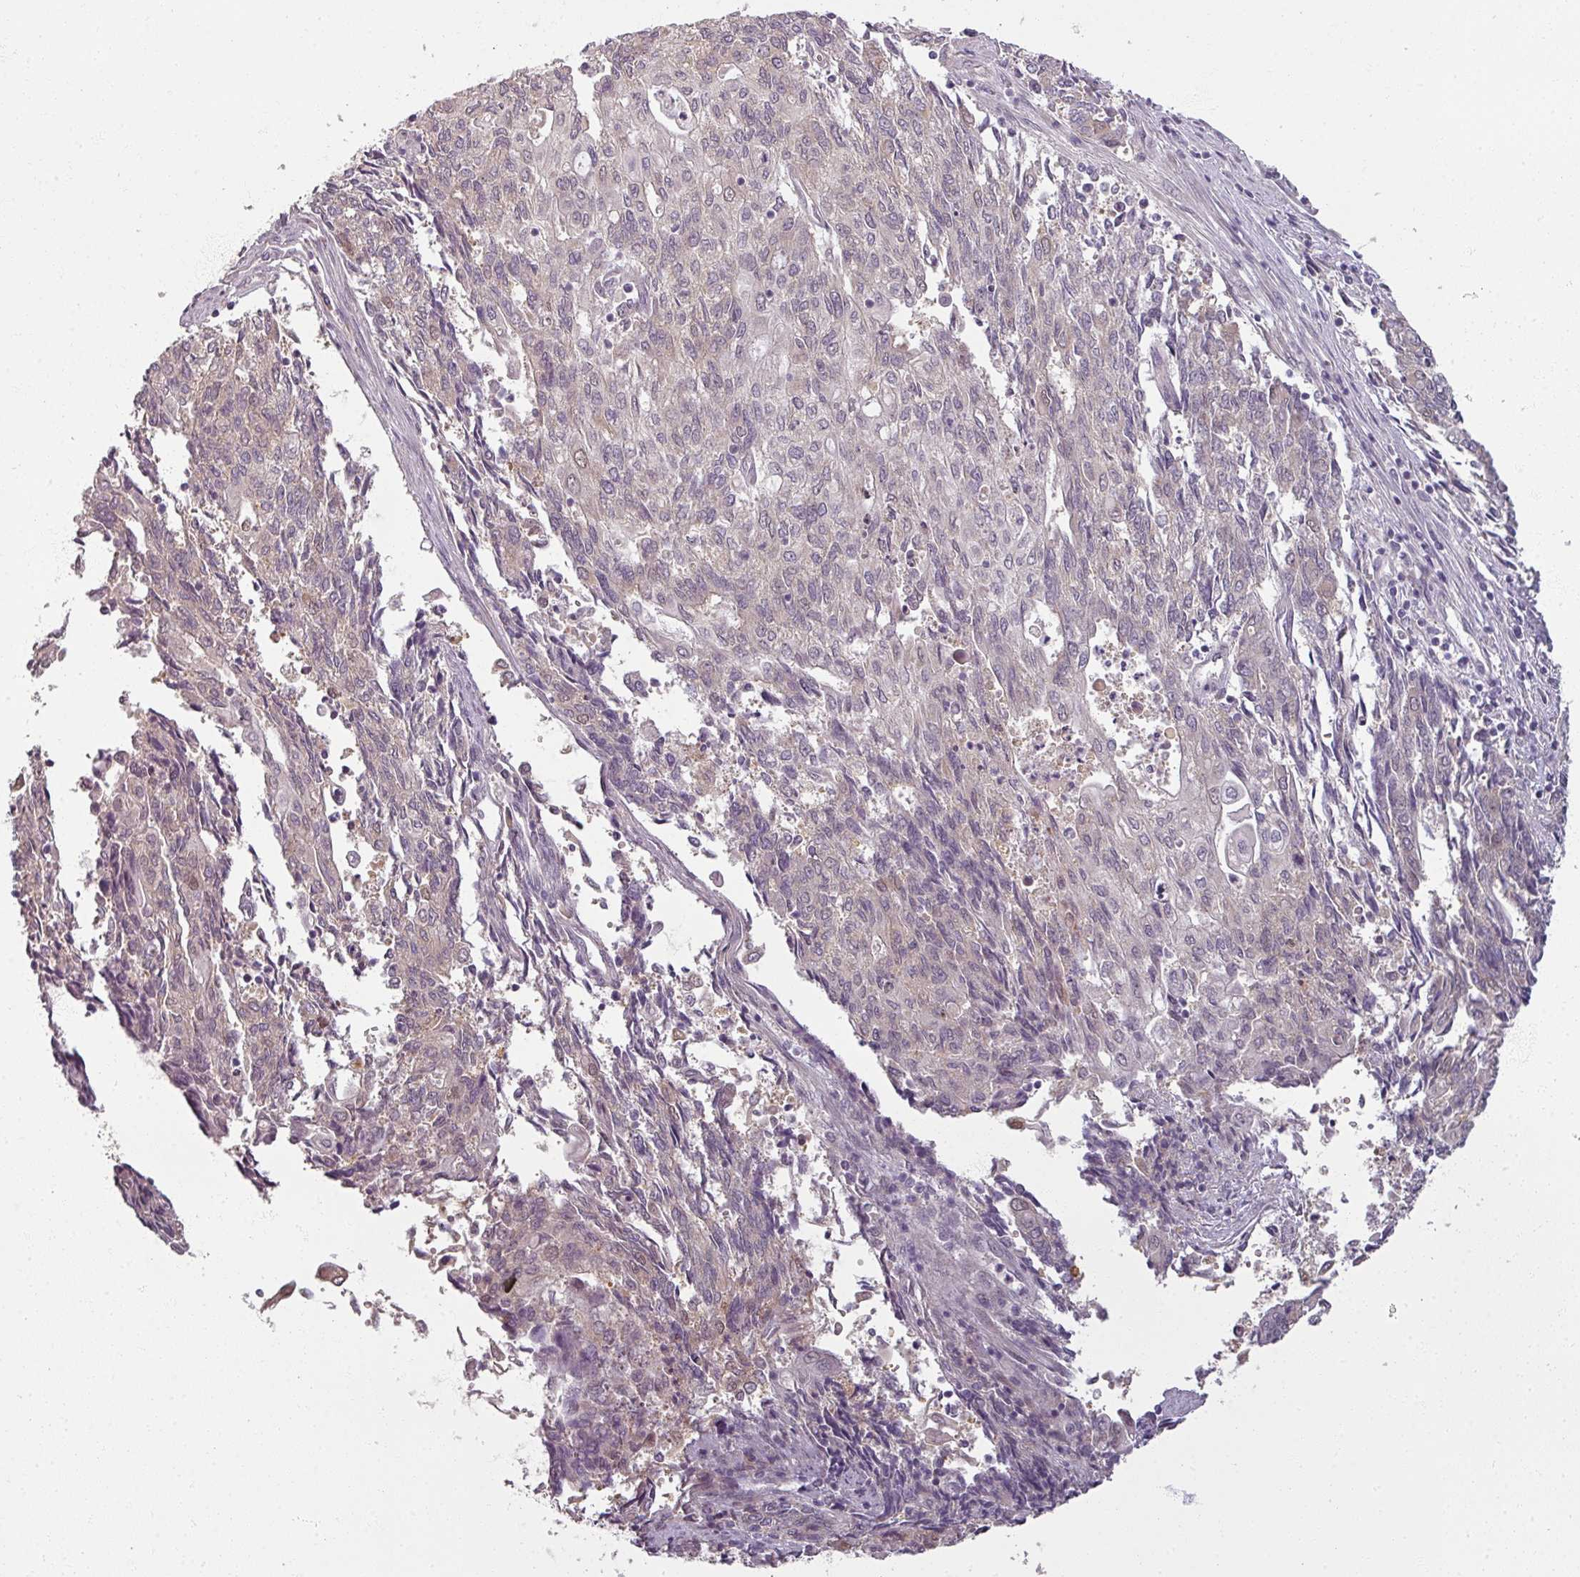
{"staining": {"intensity": "weak", "quantity": "<25%", "location": "cytoplasmic/membranous"}, "tissue": "endometrial cancer", "cell_type": "Tumor cells", "image_type": "cancer", "snomed": [{"axis": "morphology", "description": "Adenocarcinoma, NOS"}, {"axis": "topography", "description": "Endometrium"}], "caption": "Tumor cells are negative for brown protein staining in endometrial adenocarcinoma. (Stains: DAB (3,3'-diaminobenzidine) IHC with hematoxylin counter stain, Microscopy: brightfield microscopy at high magnification).", "gene": "MYMK", "patient": {"sex": "female", "age": 54}}